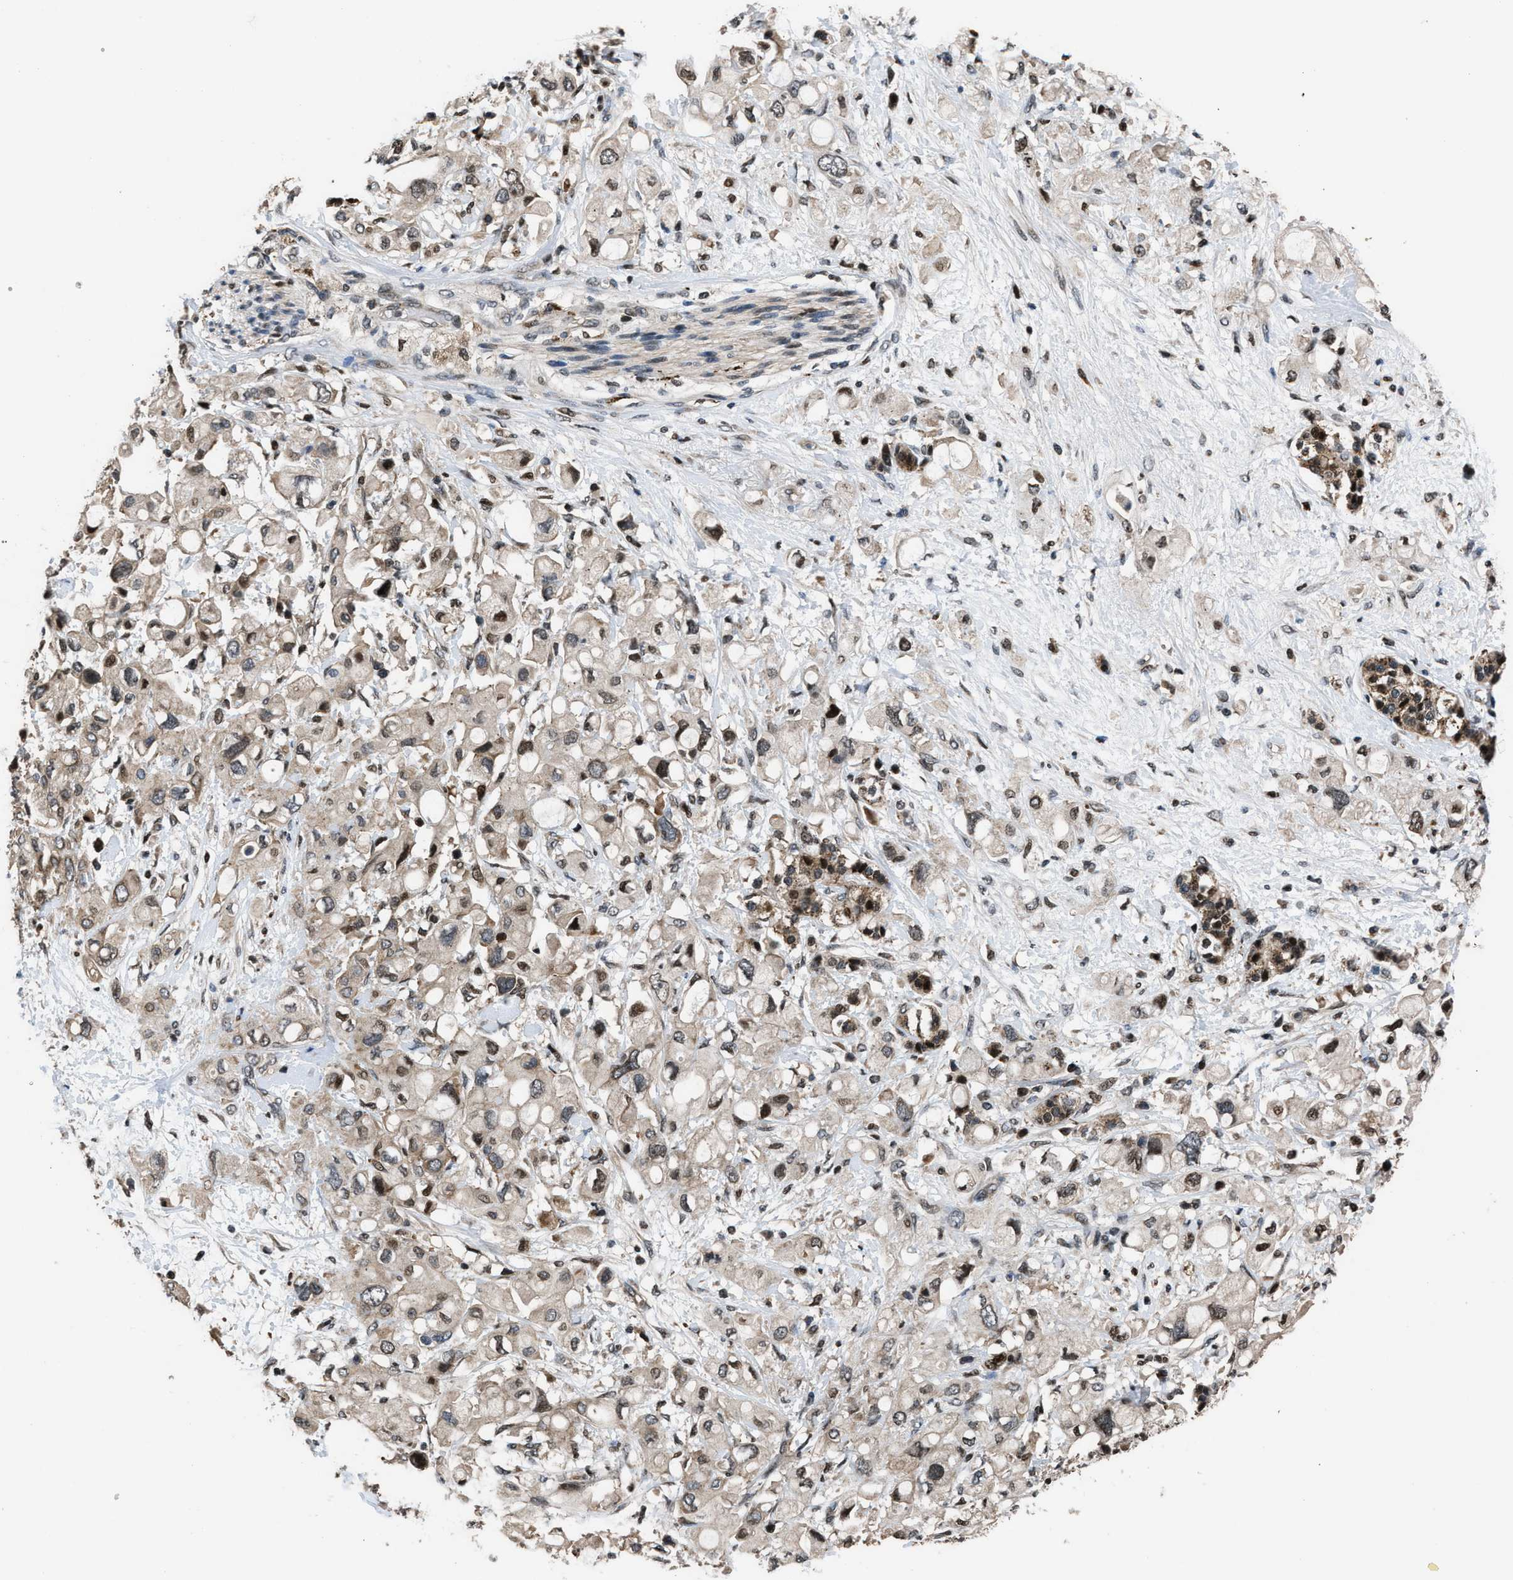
{"staining": {"intensity": "weak", "quantity": "25%-75%", "location": "cytoplasmic/membranous"}, "tissue": "pancreatic cancer", "cell_type": "Tumor cells", "image_type": "cancer", "snomed": [{"axis": "morphology", "description": "Adenocarcinoma, NOS"}, {"axis": "topography", "description": "Pancreas"}], "caption": "A histopathology image of pancreatic cancer (adenocarcinoma) stained for a protein reveals weak cytoplasmic/membranous brown staining in tumor cells.", "gene": "CTBS", "patient": {"sex": "female", "age": 56}}